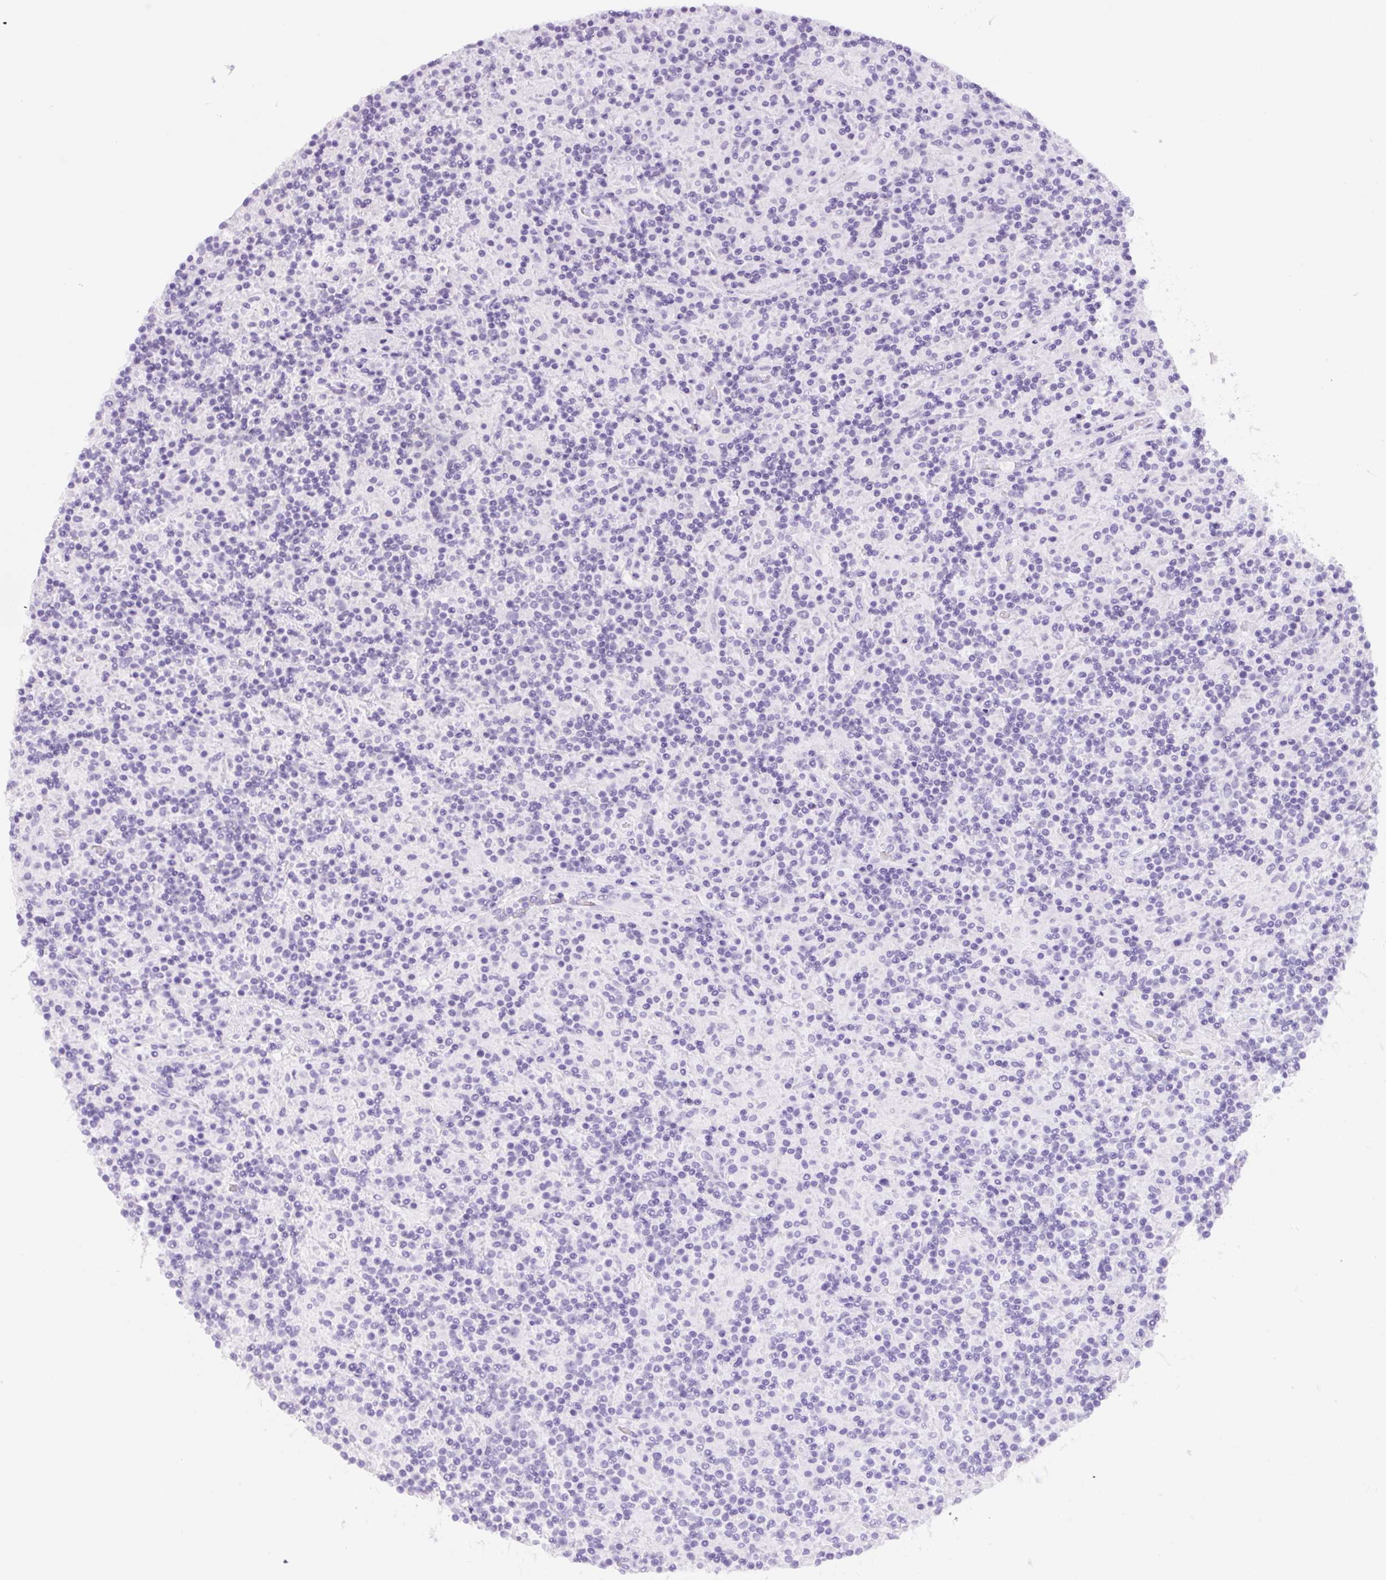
{"staining": {"intensity": "negative", "quantity": "none", "location": "none"}, "tissue": "lymphoma", "cell_type": "Tumor cells", "image_type": "cancer", "snomed": [{"axis": "morphology", "description": "Hodgkin's disease, NOS"}, {"axis": "topography", "description": "Lymph node"}], "caption": "High magnification brightfield microscopy of lymphoma stained with DAB (brown) and counterstained with hematoxylin (blue): tumor cells show no significant staining.", "gene": "ADAMTS19", "patient": {"sex": "male", "age": 70}}